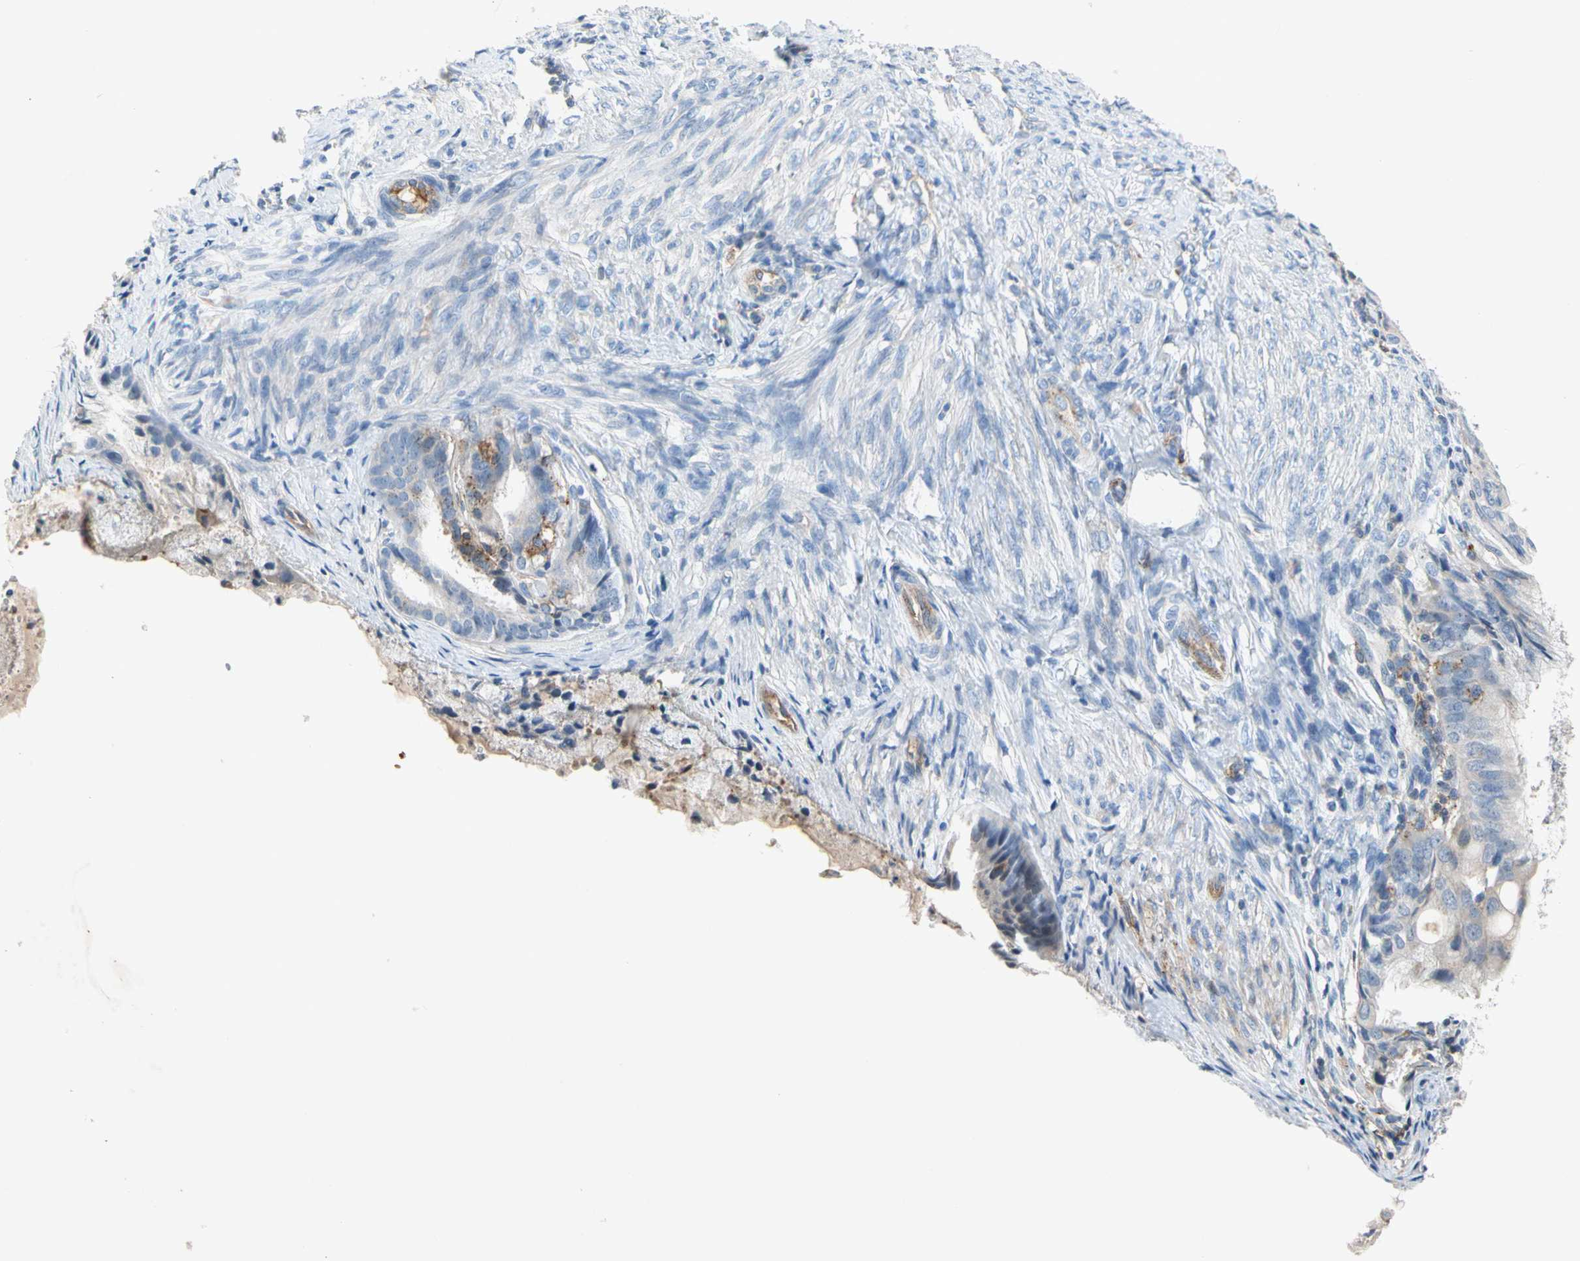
{"staining": {"intensity": "weak", "quantity": "<25%", "location": "cytoplasmic/membranous"}, "tissue": "endometrial cancer", "cell_type": "Tumor cells", "image_type": "cancer", "snomed": [{"axis": "morphology", "description": "Adenocarcinoma, NOS"}, {"axis": "topography", "description": "Endometrium"}], "caption": "Endometrial cancer (adenocarcinoma) was stained to show a protein in brown. There is no significant expression in tumor cells. Brightfield microscopy of immunohistochemistry (IHC) stained with DAB (3,3'-diaminobenzidine) (brown) and hematoxylin (blue), captured at high magnification.", "gene": "NDFIP2", "patient": {"sex": "female", "age": 86}}